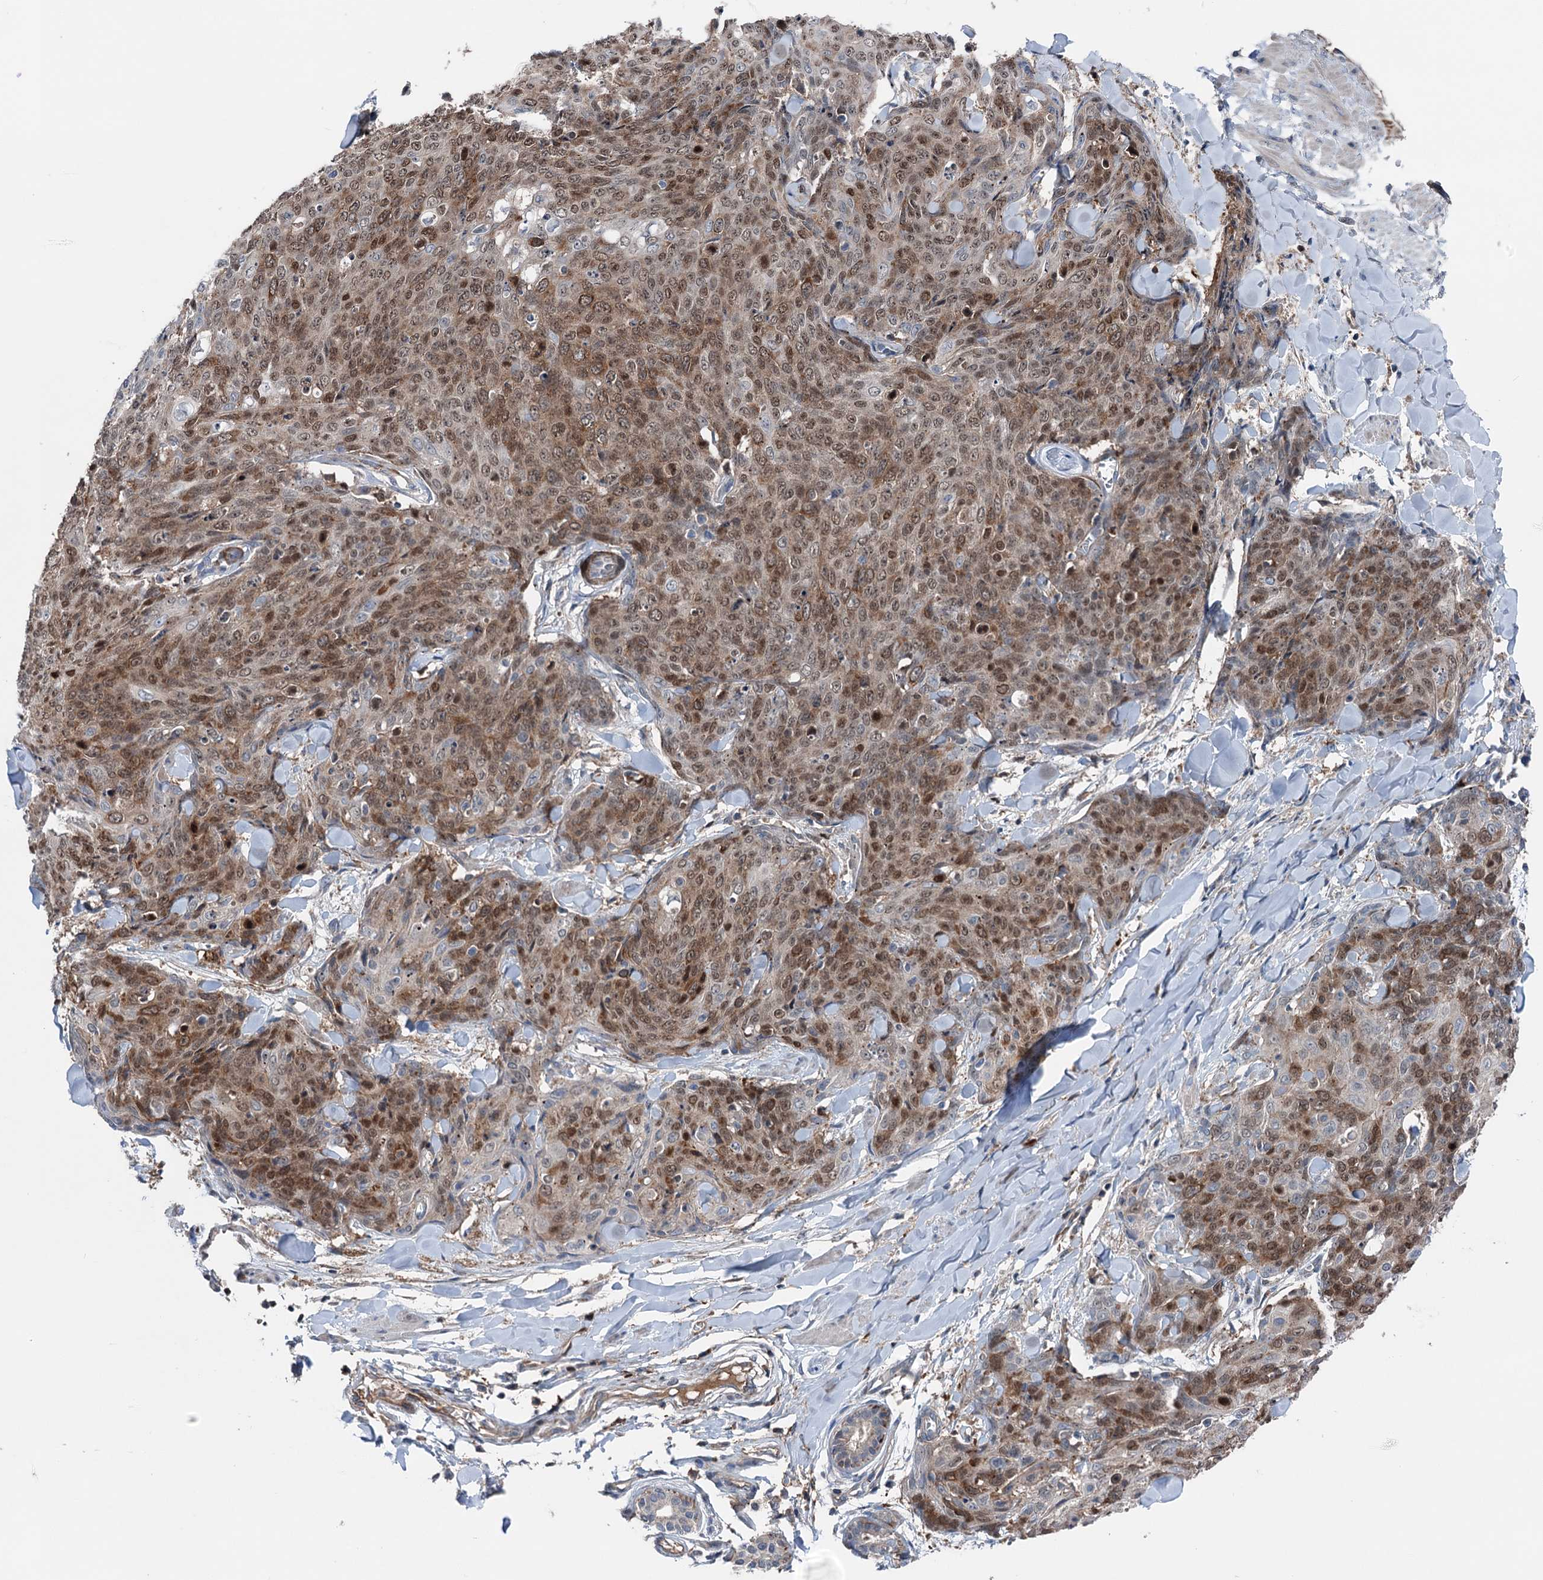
{"staining": {"intensity": "moderate", "quantity": ">75%", "location": "cytoplasmic/membranous,nuclear"}, "tissue": "skin cancer", "cell_type": "Tumor cells", "image_type": "cancer", "snomed": [{"axis": "morphology", "description": "Squamous cell carcinoma, NOS"}, {"axis": "topography", "description": "Skin"}, {"axis": "topography", "description": "Vulva"}], "caption": "This photomicrograph displays immunohistochemistry (IHC) staining of squamous cell carcinoma (skin), with medium moderate cytoplasmic/membranous and nuclear expression in approximately >75% of tumor cells.", "gene": "NCAPD2", "patient": {"sex": "female", "age": 85}}